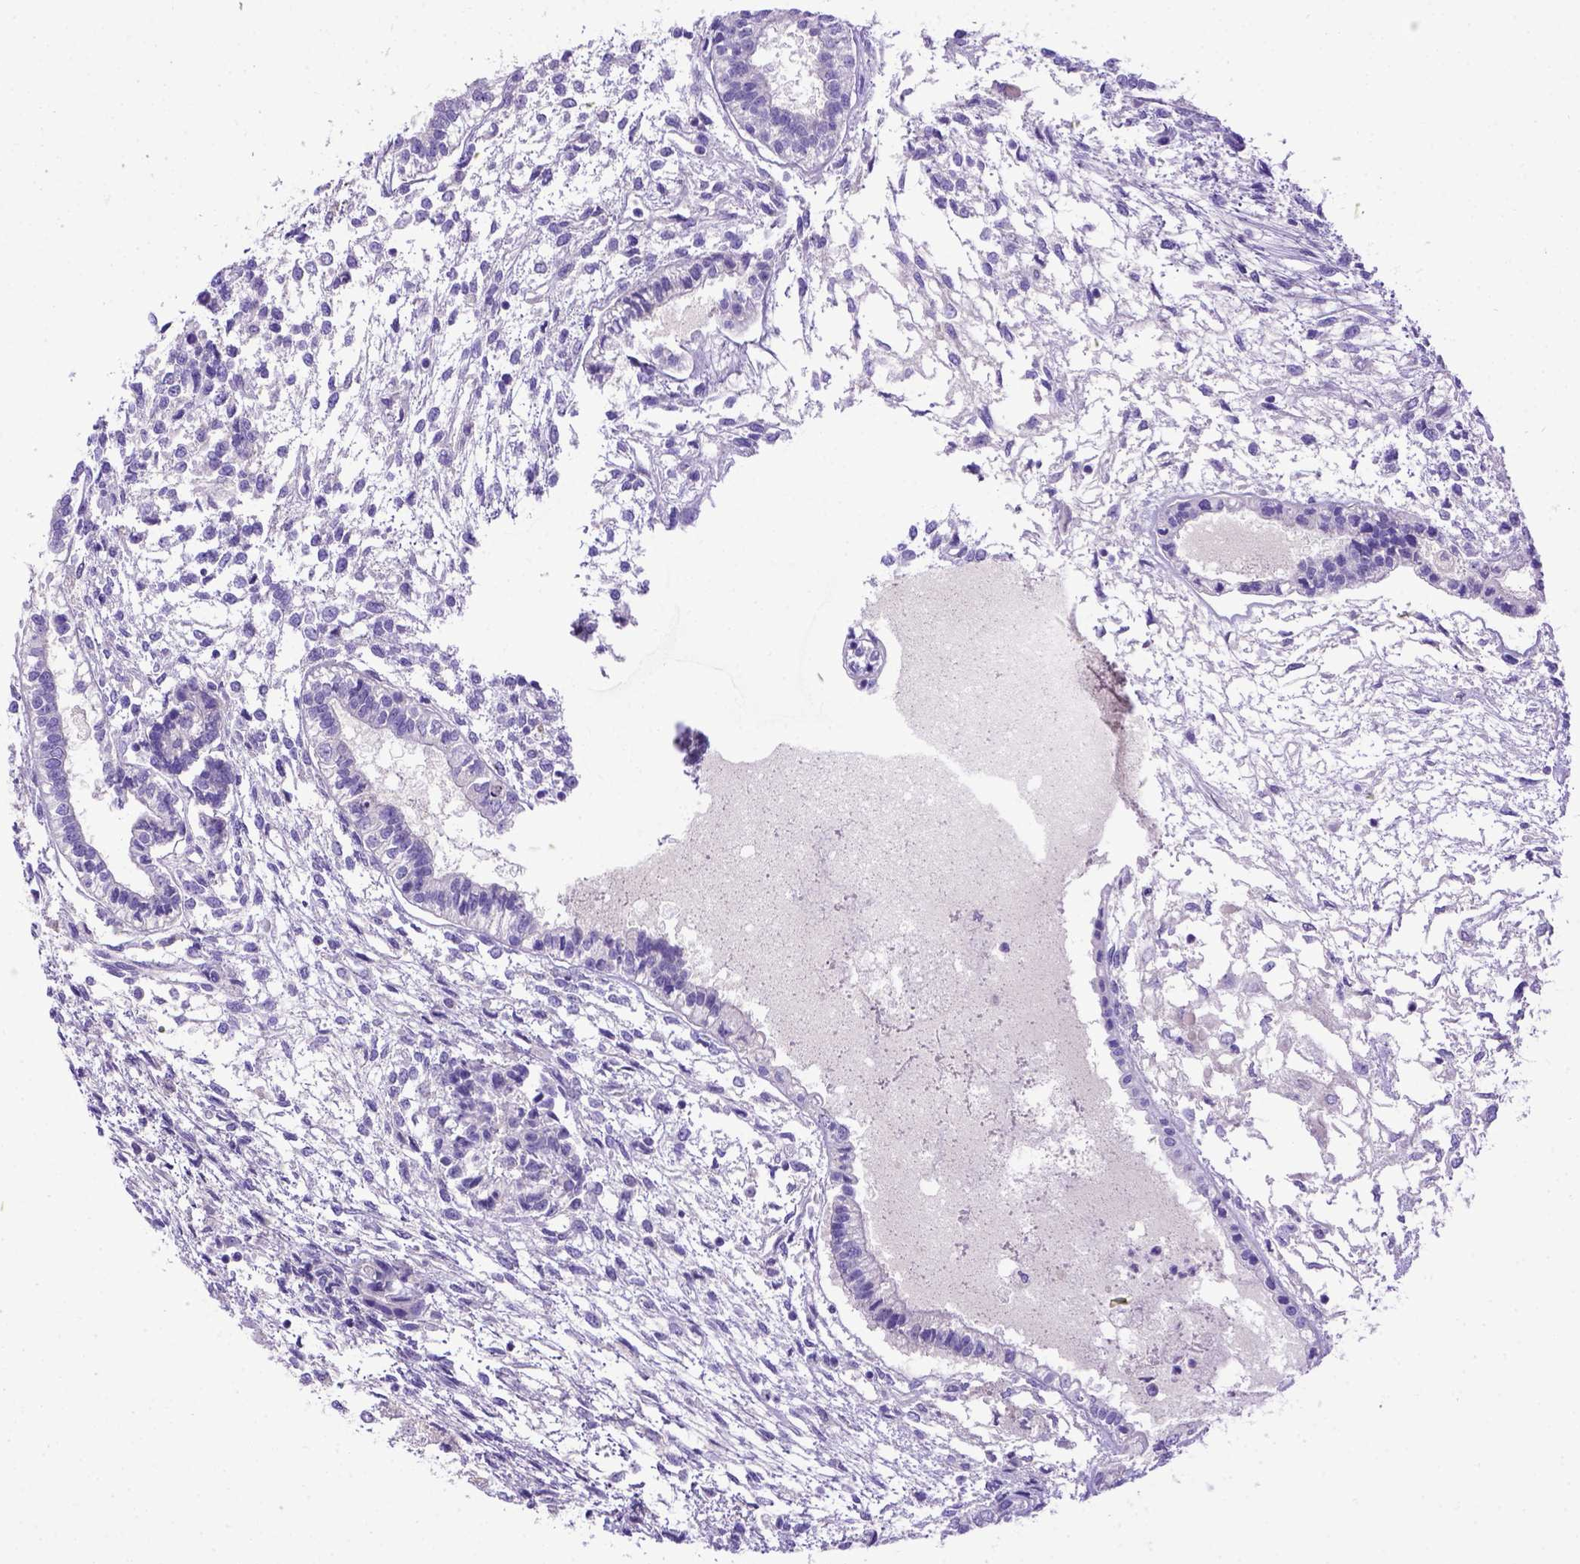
{"staining": {"intensity": "negative", "quantity": "none", "location": "none"}, "tissue": "testis cancer", "cell_type": "Tumor cells", "image_type": "cancer", "snomed": [{"axis": "morphology", "description": "Carcinoma, Embryonal, NOS"}, {"axis": "topography", "description": "Testis"}], "caption": "The micrograph exhibits no staining of tumor cells in testis cancer (embryonal carcinoma).", "gene": "ADAM12", "patient": {"sex": "male", "age": 37}}